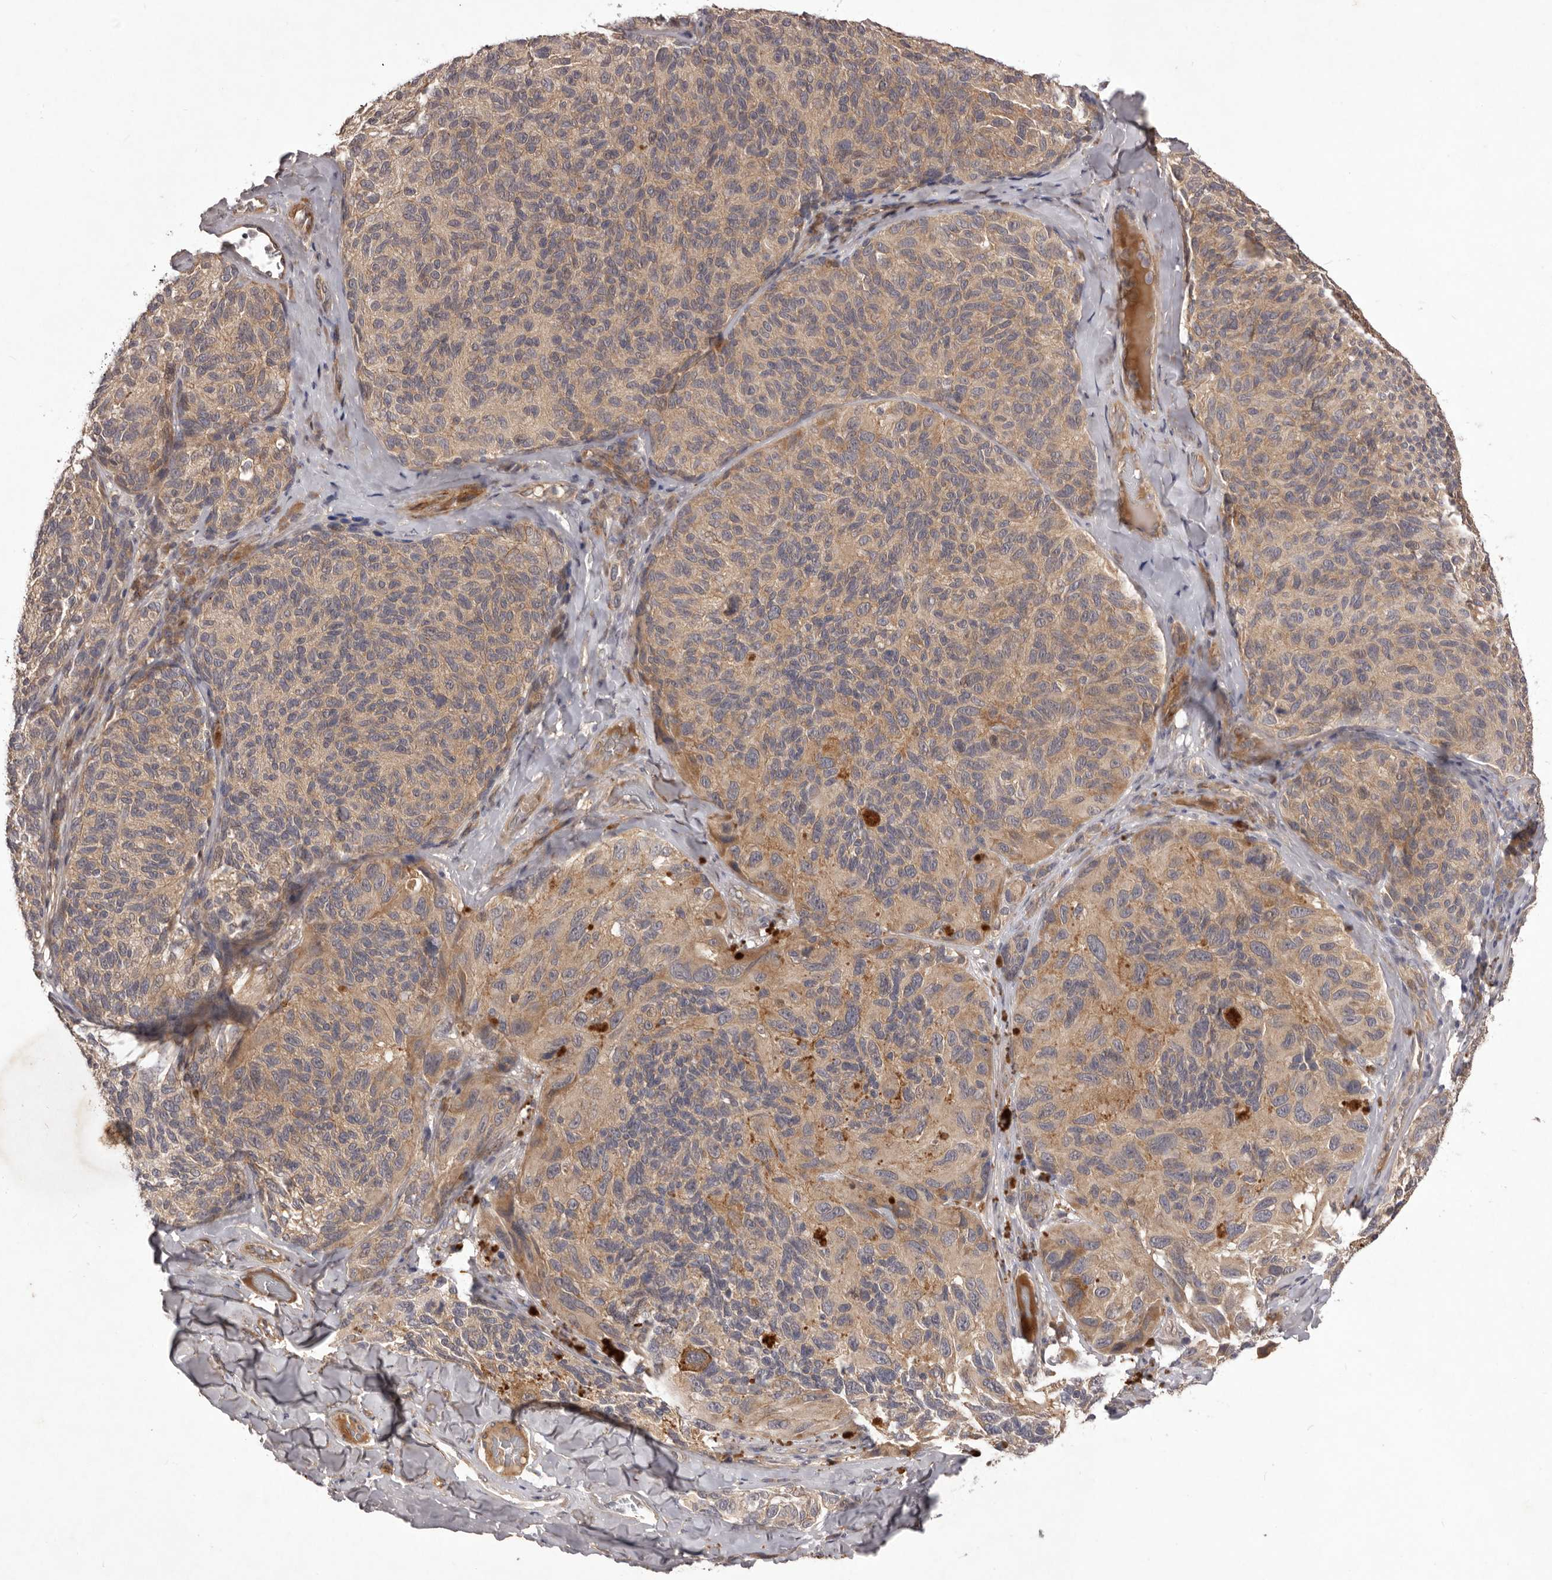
{"staining": {"intensity": "weak", "quantity": ">75%", "location": "cytoplasmic/membranous"}, "tissue": "melanoma", "cell_type": "Tumor cells", "image_type": "cancer", "snomed": [{"axis": "morphology", "description": "Malignant melanoma, NOS"}, {"axis": "topography", "description": "Skin"}], "caption": "IHC (DAB (3,3'-diaminobenzidine)) staining of human melanoma exhibits weak cytoplasmic/membranous protein positivity in approximately >75% of tumor cells. The staining was performed using DAB to visualize the protein expression in brown, while the nuclei were stained in blue with hematoxylin (Magnification: 20x).", "gene": "HBS1L", "patient": {"sex": "female", "age": 73}}